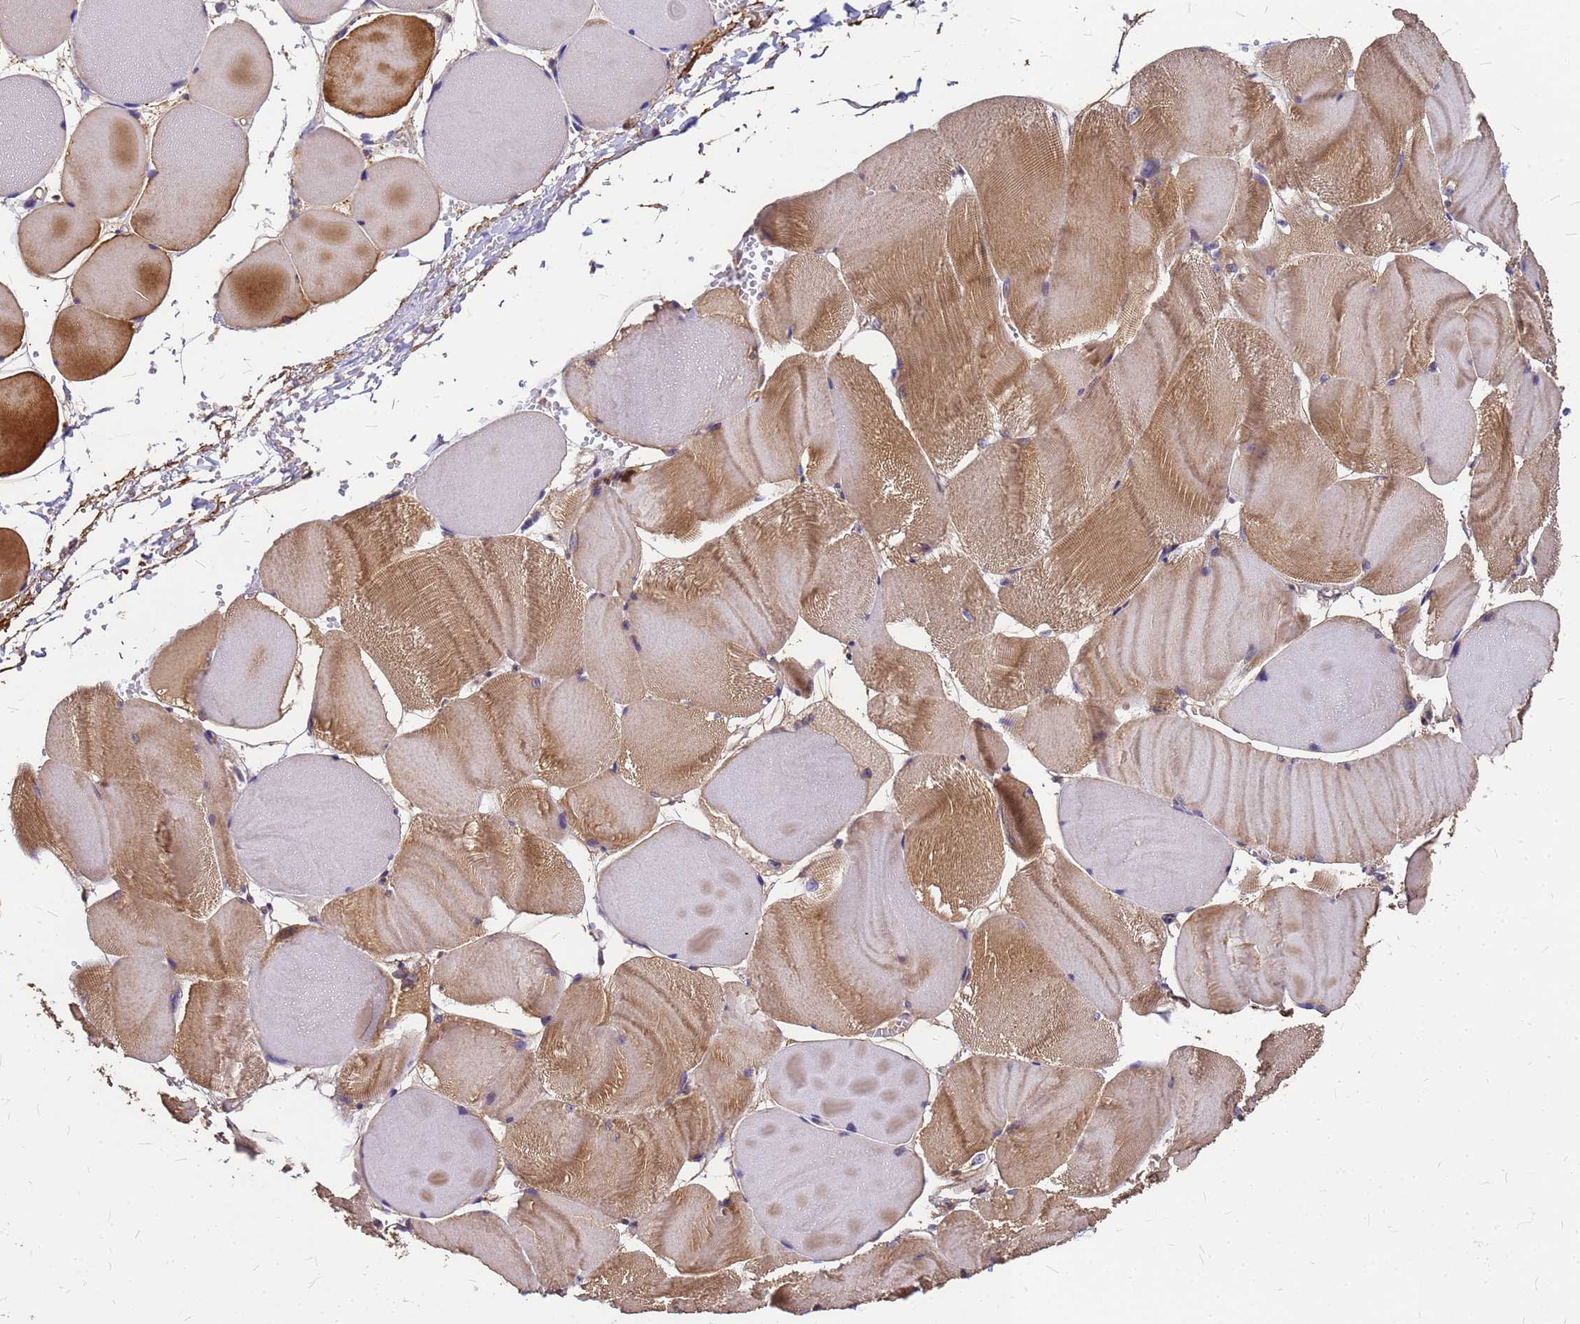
{"staining": {"intensity": "moderate", "quantity": "25%-75%", "location": "cytoplasmic/membranous"}, "tissue": "skeletal muscle", "cell_type": "Myocytes", "image_type": "normal", "snomed": [{"axis": "morphology", "description": "Normal tissue, NOS"}, {"axis": "morphology", "description": "Basal cell carcinoma"}, {"axis": "topography", "description": "Skeletal muscle"}], "caption": "This histopathology image displays immunohistochemistry staining of benign skeletal muscle, with medium moderate cytoplasmic/membranous positivity in about 25%-75% of myocytes.", "gene": "C1orf35", "patient": {"sex": "female", "age": 64}}